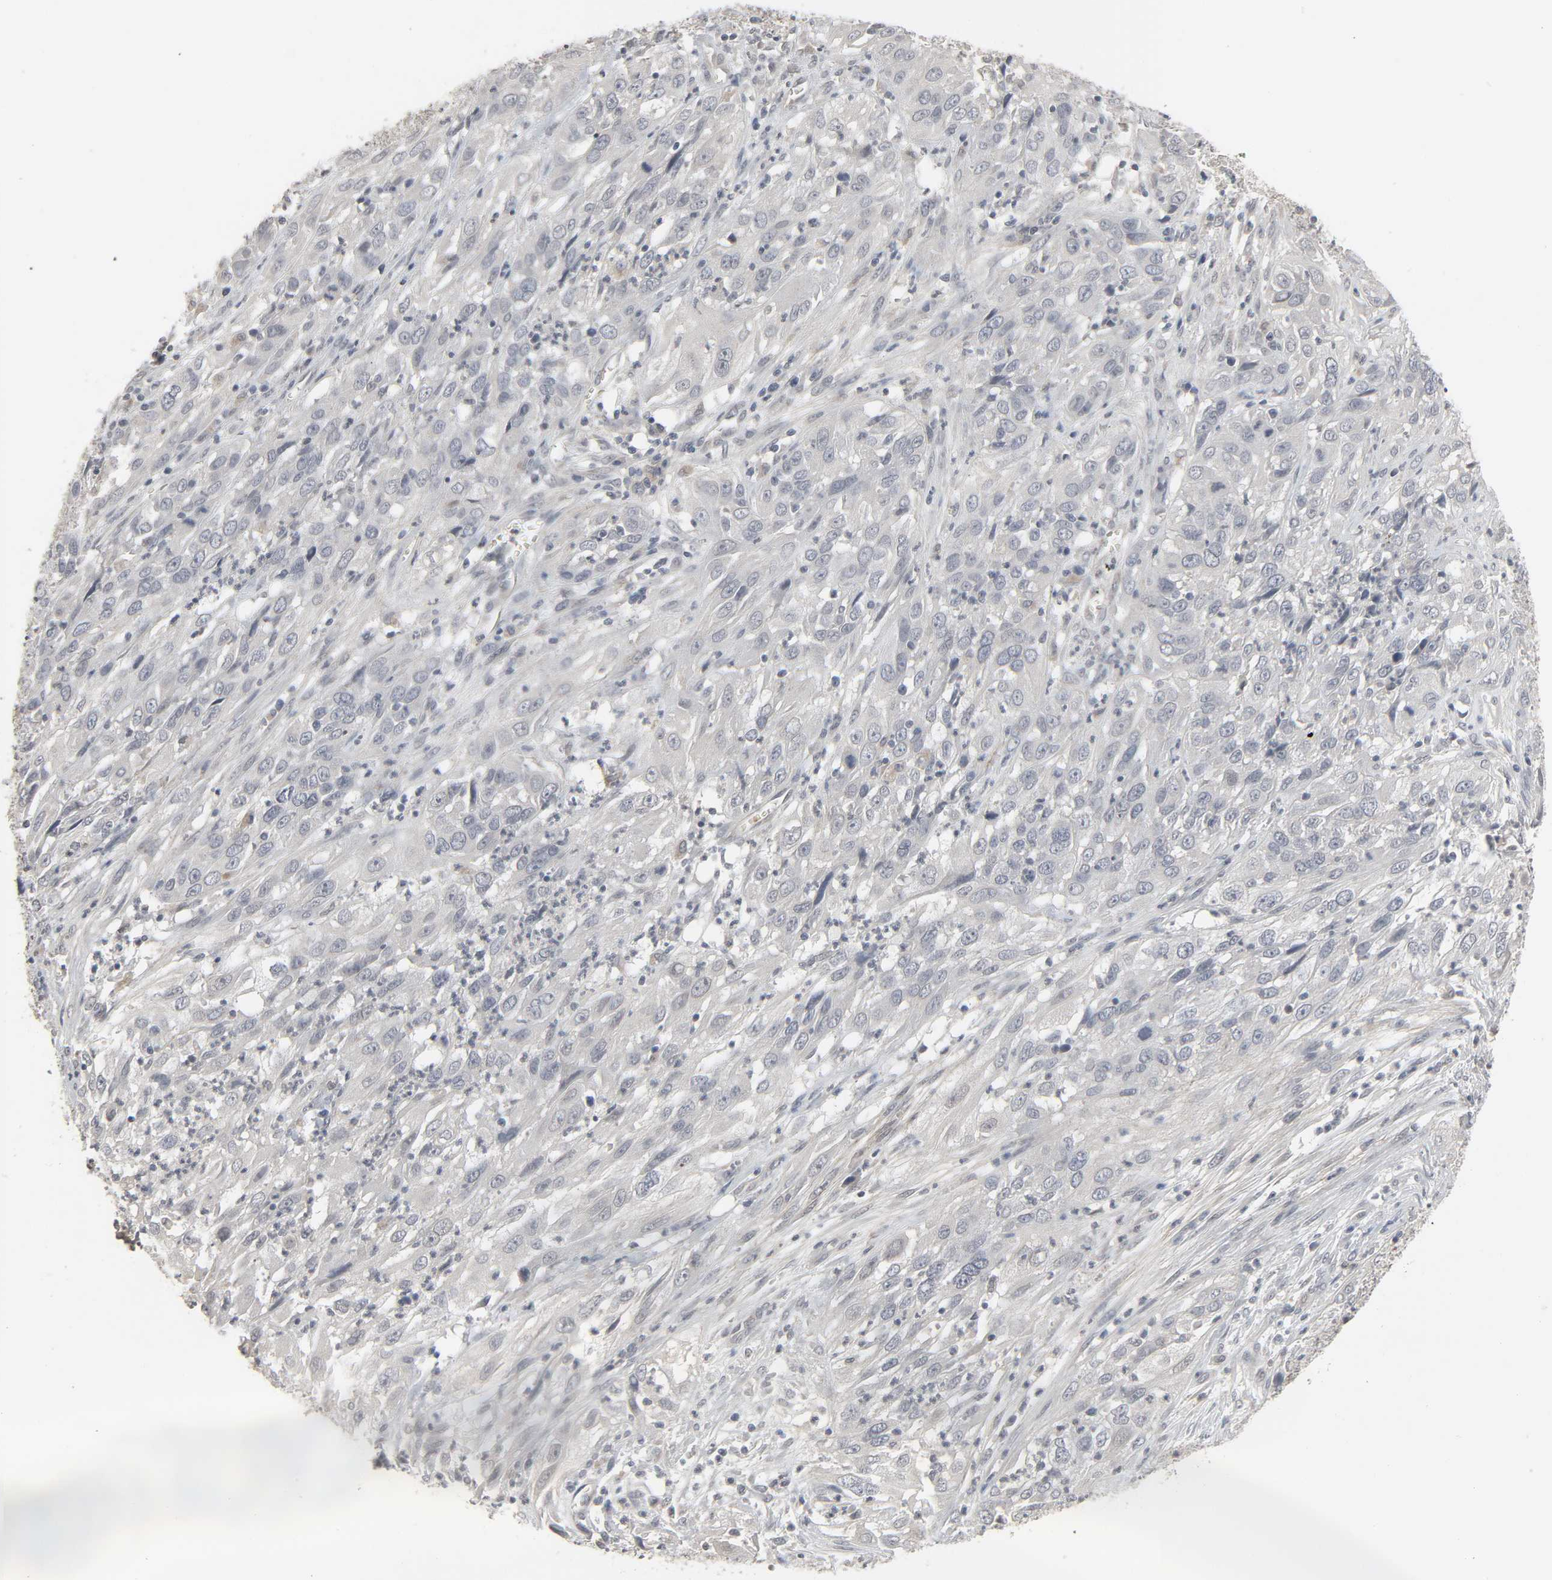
{"staining": {"intensity": "negative", "quantity": "none", "location": "none"}, "tissue": "cervical cancer", "cell_type": "Tumor cells", "image_type": "cancer", "snomed": [{"axis": "morphology", "description": "Squamous cell carcinoma, NOS"}, {"axis": "topography", "description": "Cervix"}], "caption": "IHC of cervical cancer (squamous cell carcinoma) demonstrates no expression in tumor cells.", "gene": "ZNF222", "patient": {"sex": "female", "age": 32}}